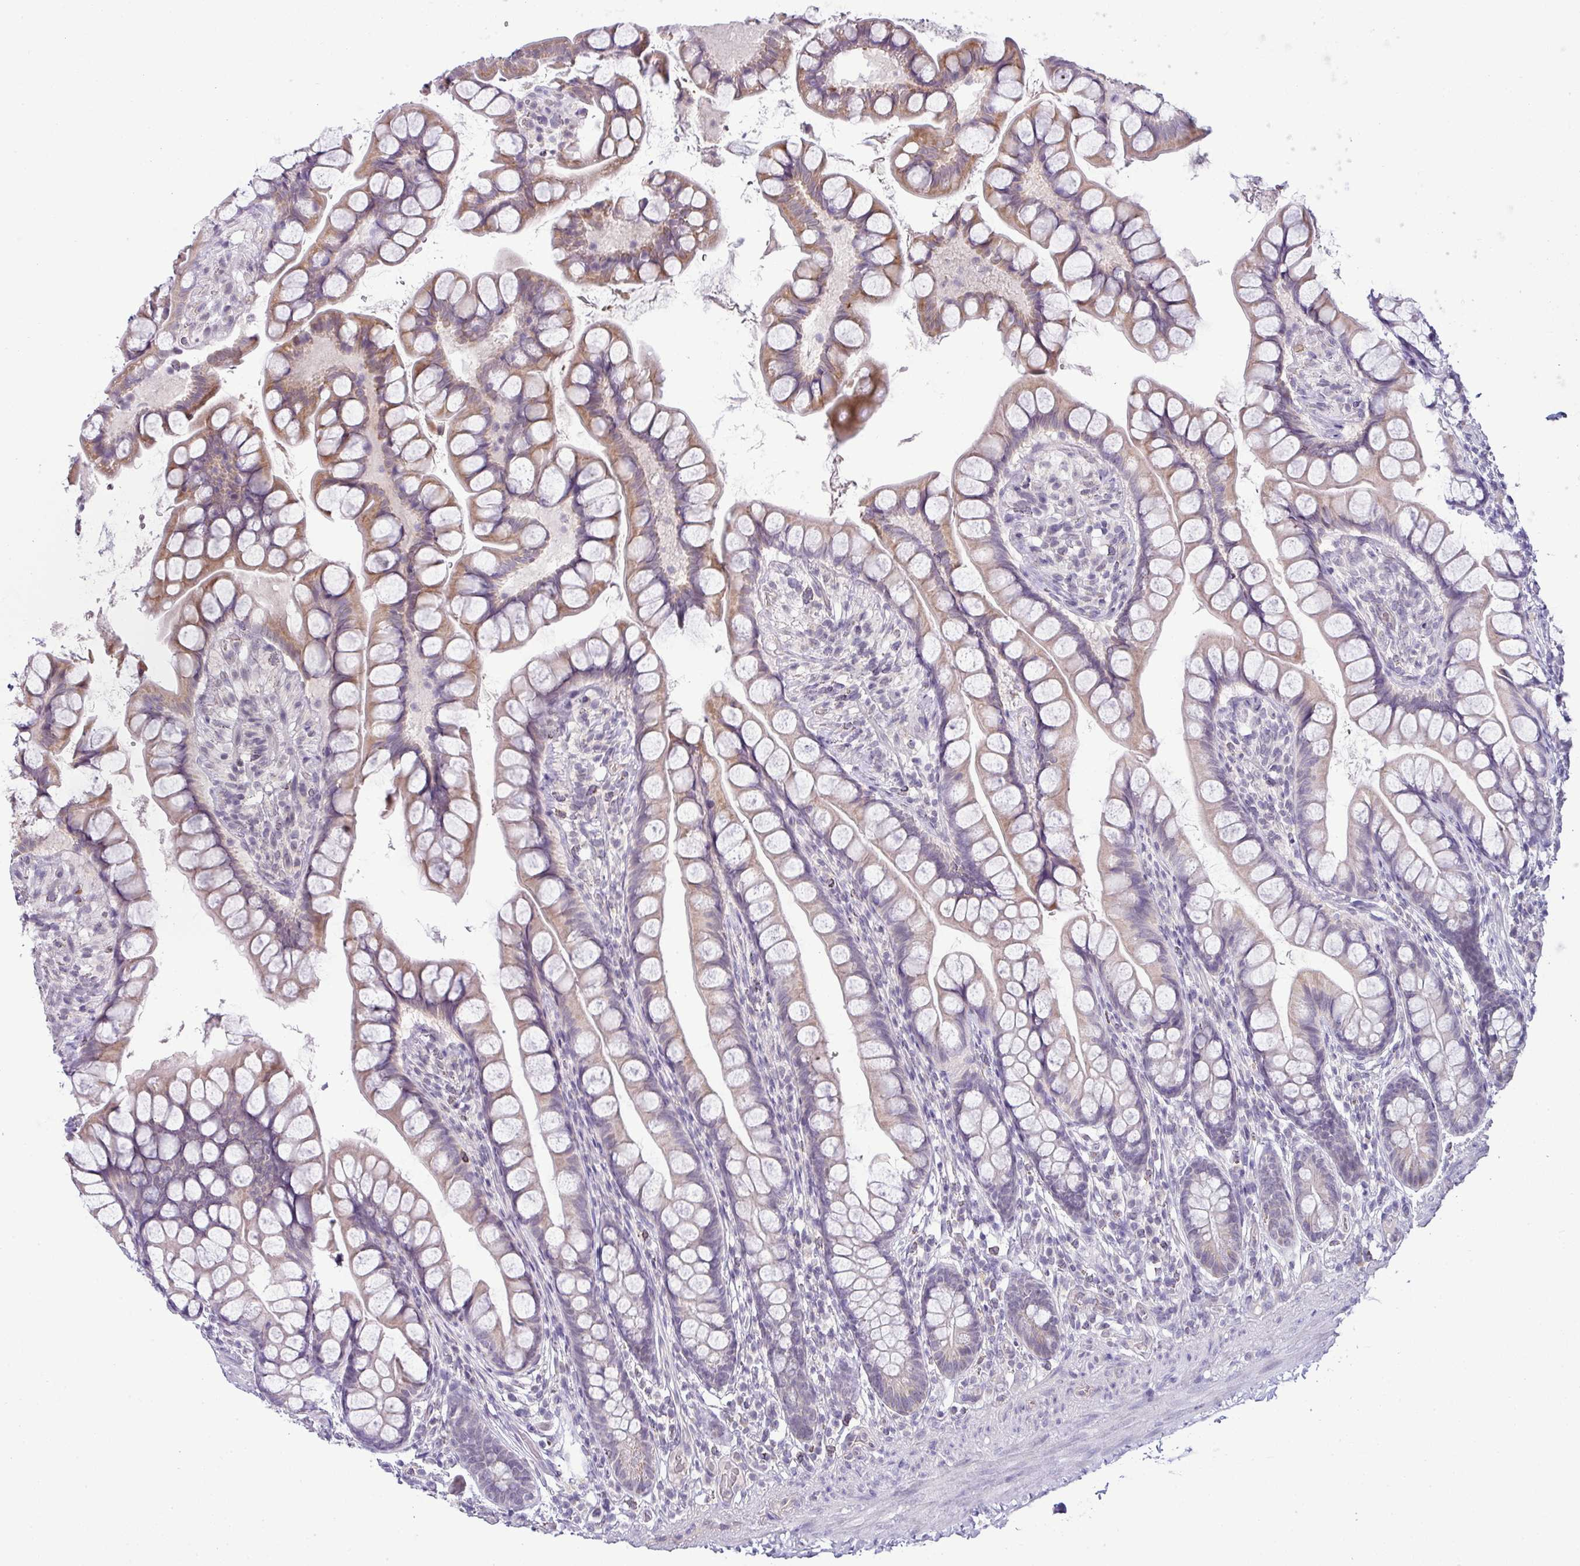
{"staining": {"intensity": "strong", "quantity": "25%-75%", "location": "cytoplasmic/membranous"}, "tissue": "small intestine", "cell_type": "Glandular cells", "image_type": "normal", "snomed": [{"axis": "morphology", "description": "Normal tissue, NOS"}, {"axis": "topography", "description": "Small intestine"}], "caption": "IHC (DAB) staining of normal small intestine exhibits strong cytoplasmic/membranous protein staining in about 25%-75% of glandular cells.", "gene": "HBEGF", "patient": {"sex": "male", "age": 70}}